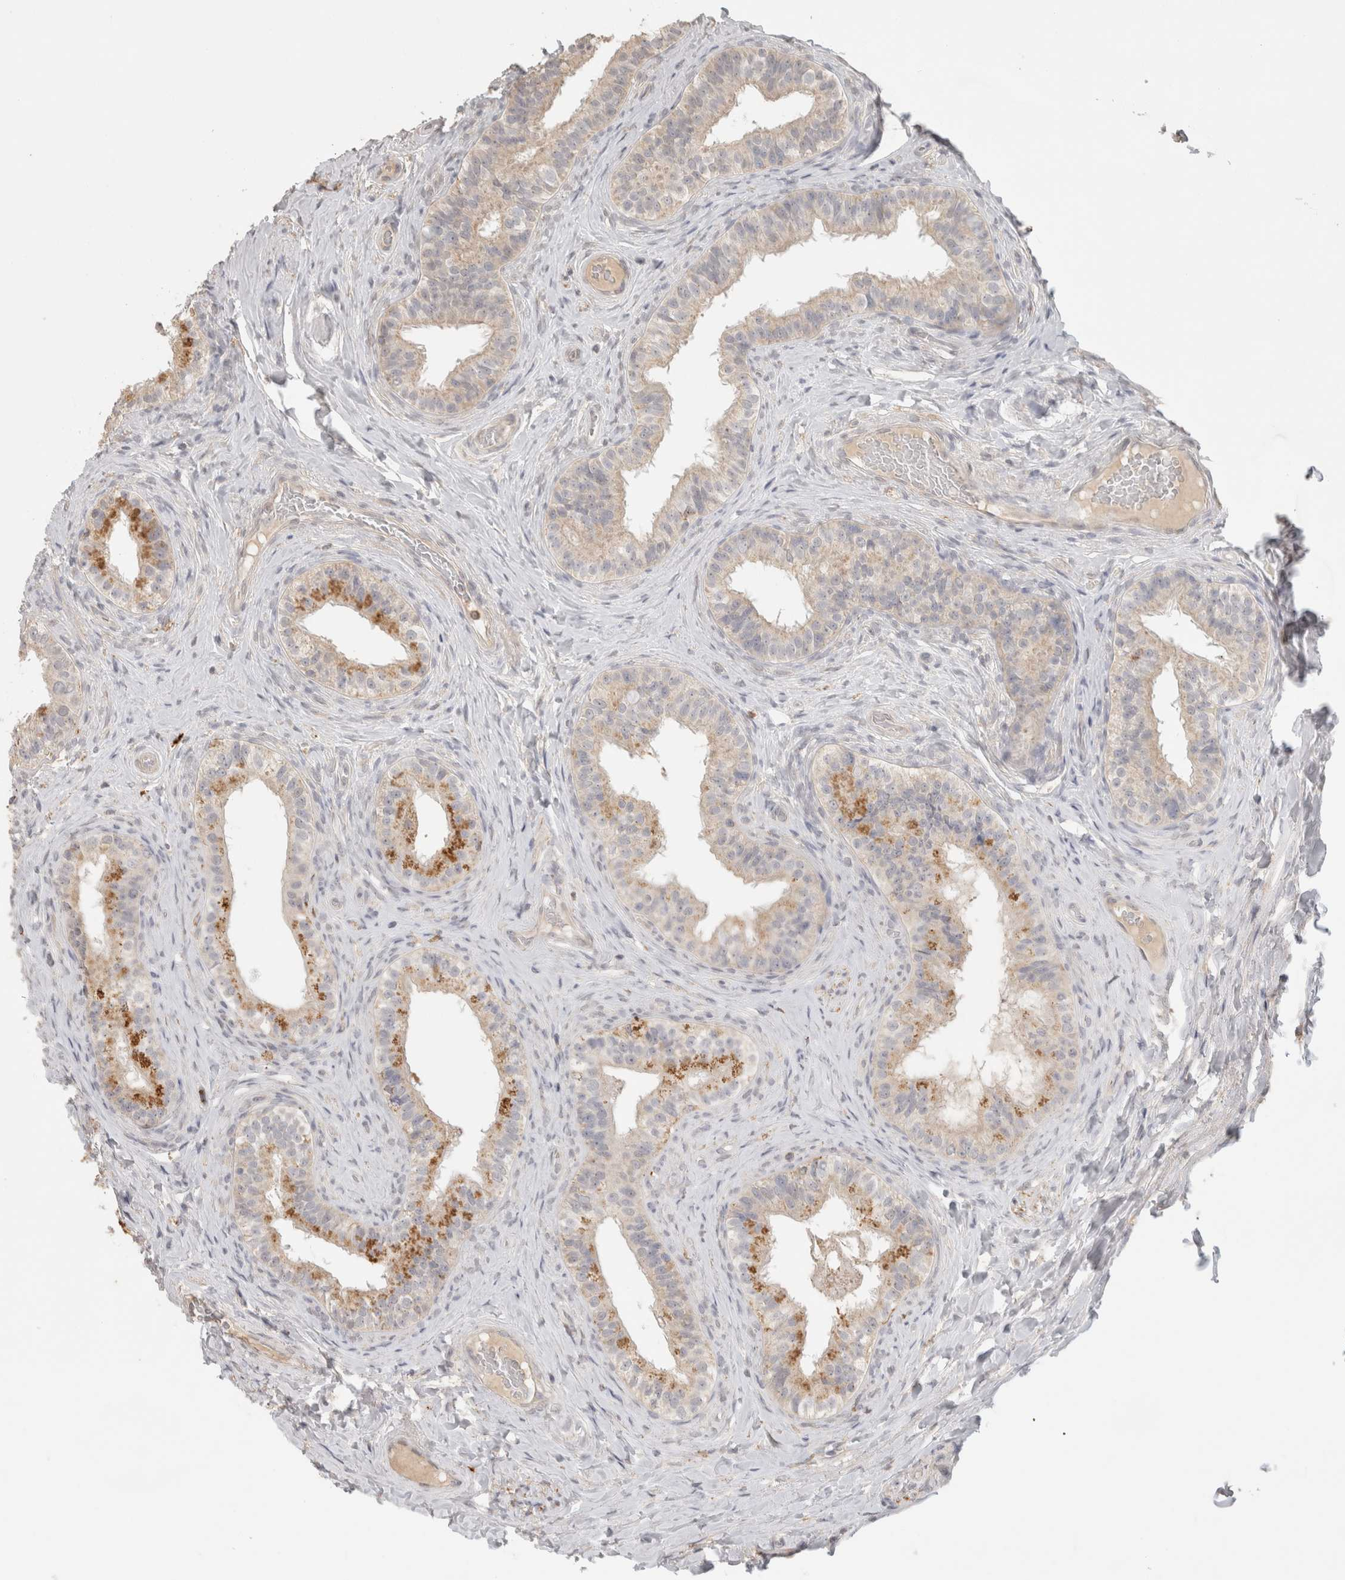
{"staining": {"intensity": "moderate", "quantity": "<25%", "location": "cytoplasmic/membranous"}, "tissue": "epididymis", "cell_type": "Glandular cells", "image_type": "normal", "snomed": [{"axis": "morphology", "description": "Normal tissue, NOS"}, {"axis": "topography", "description": "Epididymis"}], "caption": "Protein staining of normal epididymis reveals moderate cytoplasmic/membranous expression in approximately <25% of glandular cells.", "gene": "HAVCR2", "patient": {"sex": "male", "age": 49}}